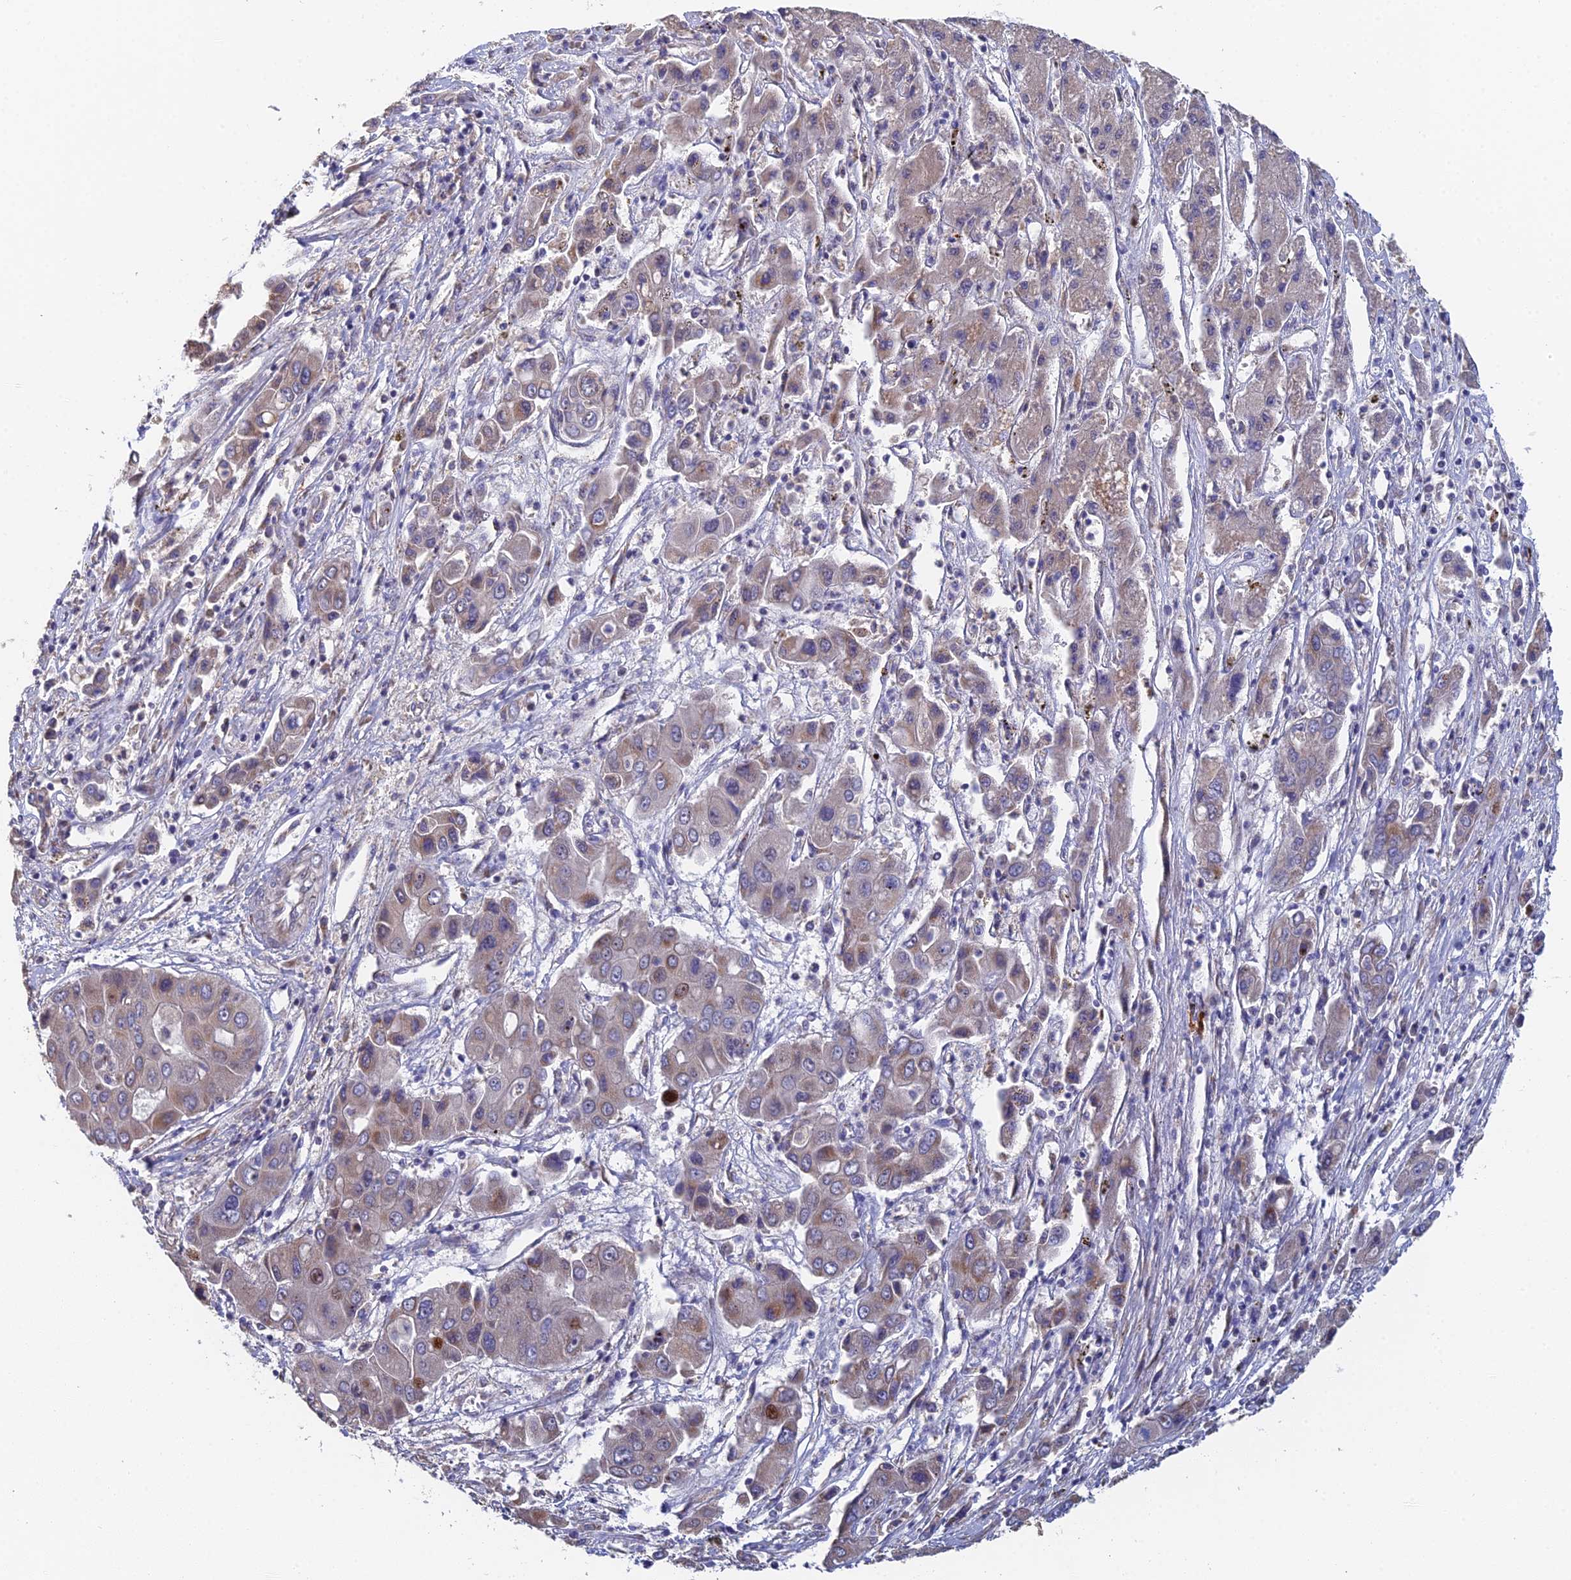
{"staining": {"intensity": "strong", "quantity": "<25%", "location": "cytoplasmic/membranous"}, "tissue": "liver cancer", "cell_type": "Tumor cells", "image_type": "cancer", "snomed": [{"axis": "morphology", "description": "Cholangiocarcinoma"}, {"axis": "topography", "description": "Liver"}], "caption": "DAB immunohistochemical staining of human liver cancer (cholangiocarcinoma) shows strong cytoplasmic/membranous protein positivity in about <25% of tumor cells.", "gene": "ECSIT", "patient": {"sex": "male", "age": 67}}